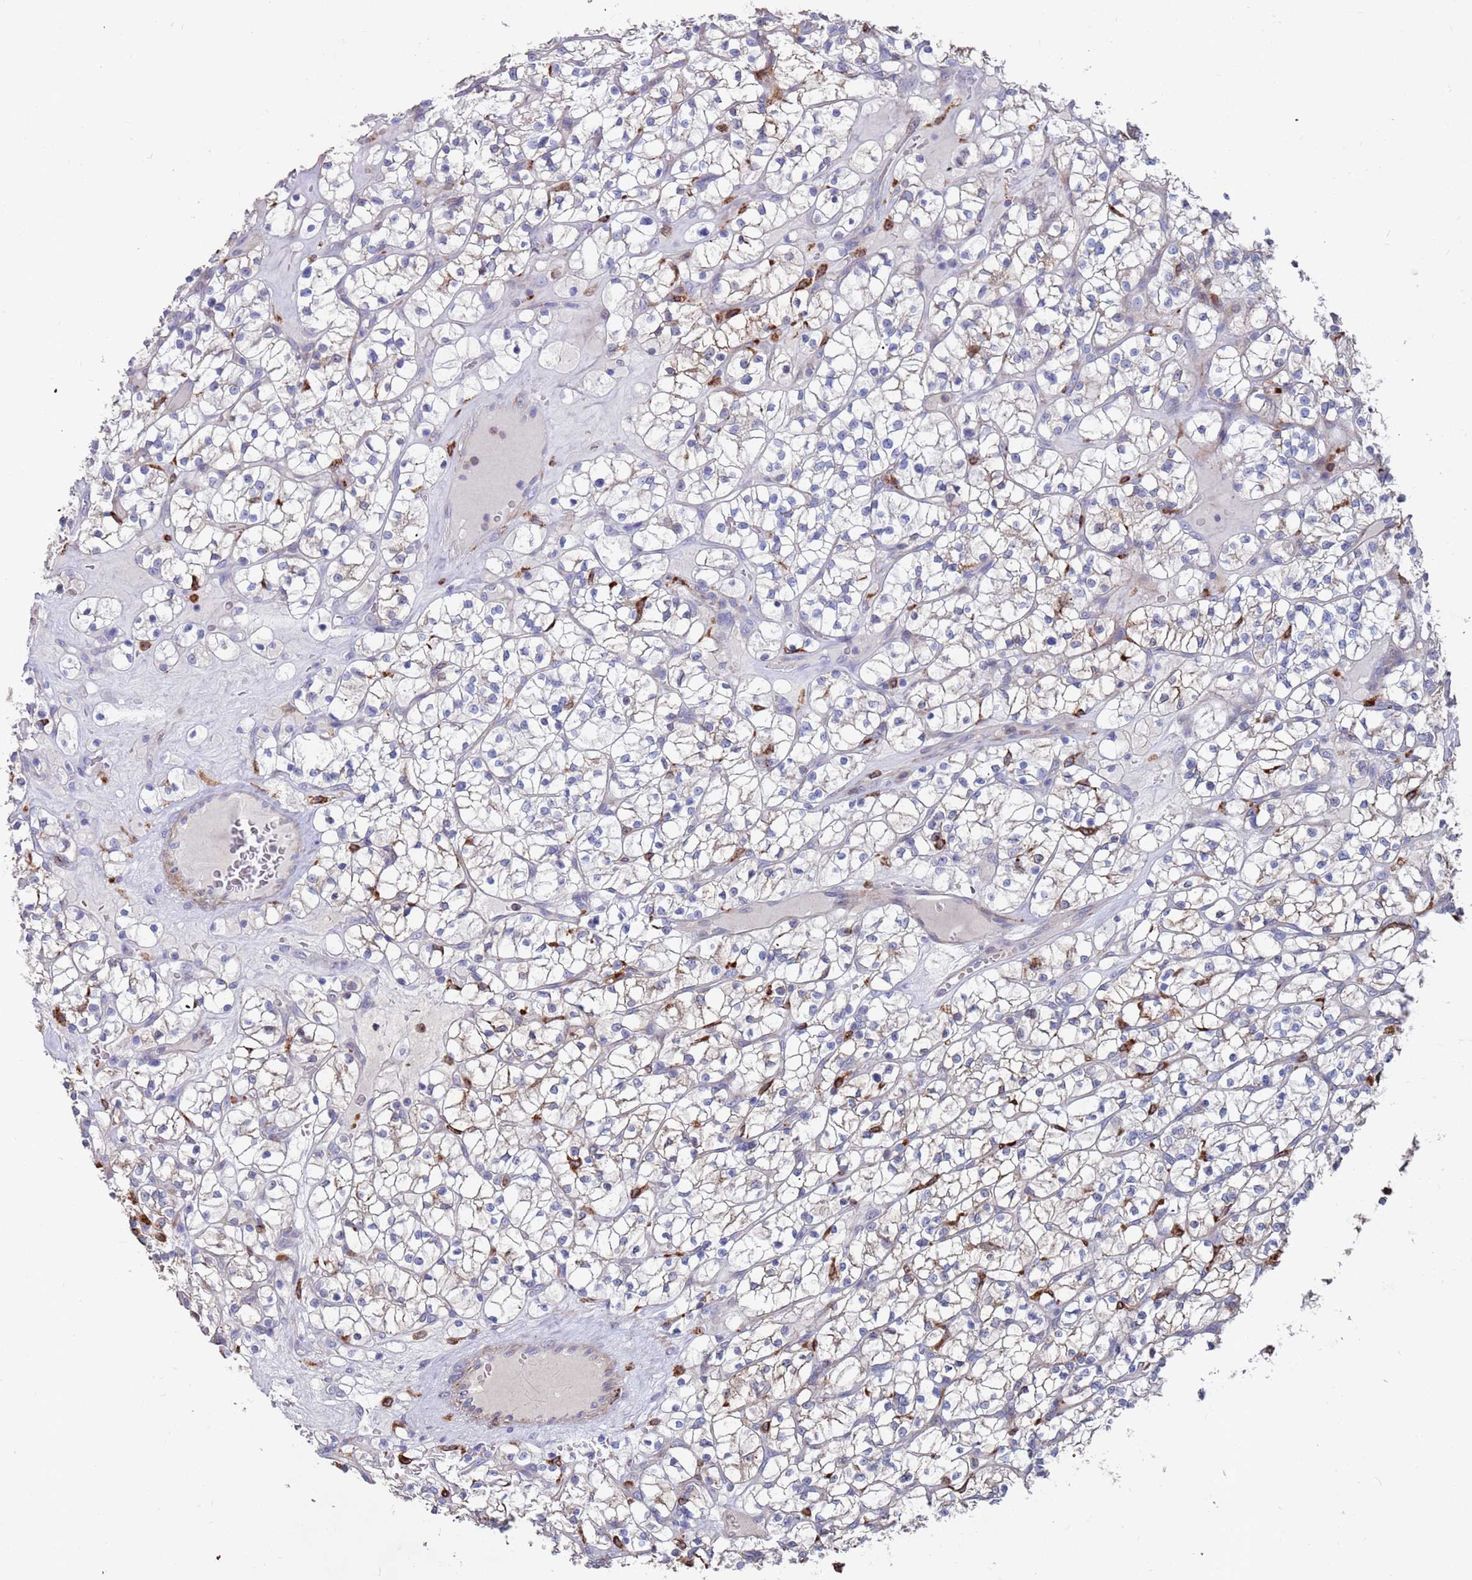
{"staining": {"intensity": "weak", "quantity": "<25%", "location": "cytoplasmic/membranous"}, "tissue": "renal cancer", "cell_type": "Tumor cells", "image_type": "cancer", "snomed": [{"axis": "morphology", "description": "Adenocarcinoma, NOS"}, {"axis": "topography", "description": "Kidney"}], "caption": "Renal cancer was stained to show a protein in brown. There is no significant positivity in tumor cells. The staining is performed using DAB brown chromogen with nuclei counter-stained in using hematoxylin.", "gene": "GREB1L", "patient": {"sex": "female", "age": 64}}